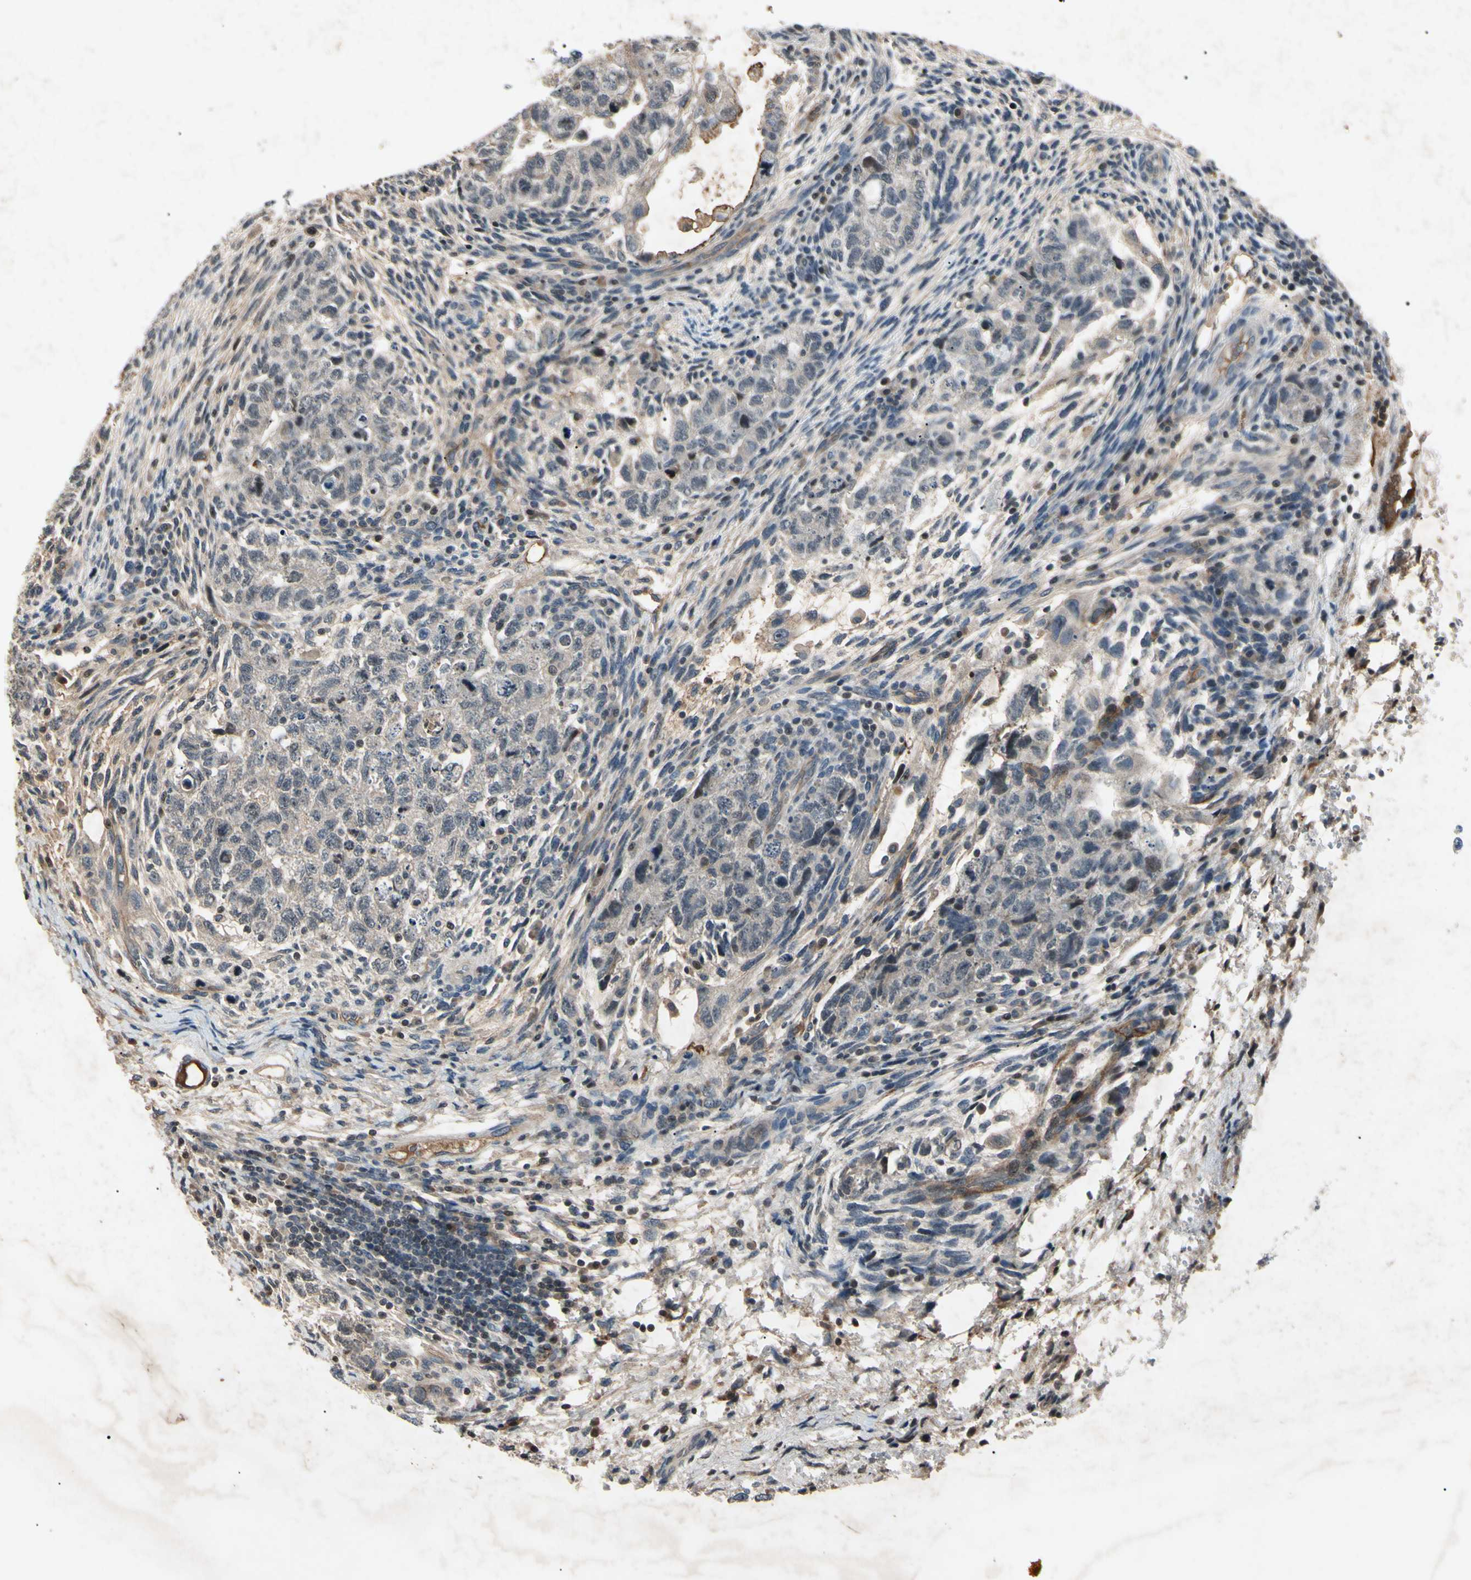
{"staining": {"intensity": "negative", "quantity": "none", "location": "none"}, "tissue": "testis cancer", "cell_type": "Tumor cells", "image_type": "cancer", "snomed": [{"axis": "morphology", "description": "Normal tissue, NOS"}, {"axis": "morphology", "description": "Carcinoma, Embryonal, NOS"}, {"axis": "topography", "description": "Testis"}], "caption": "The image shows no significant staining in tumor cells of testis cancer. (Brightfield microscopy of DAB (3,3'-diaminobenzidine) immunohistochemistry (IHC) at high magnification).", "gene": "AEBP1", "patient": {"sex": "male", "age": 36}}